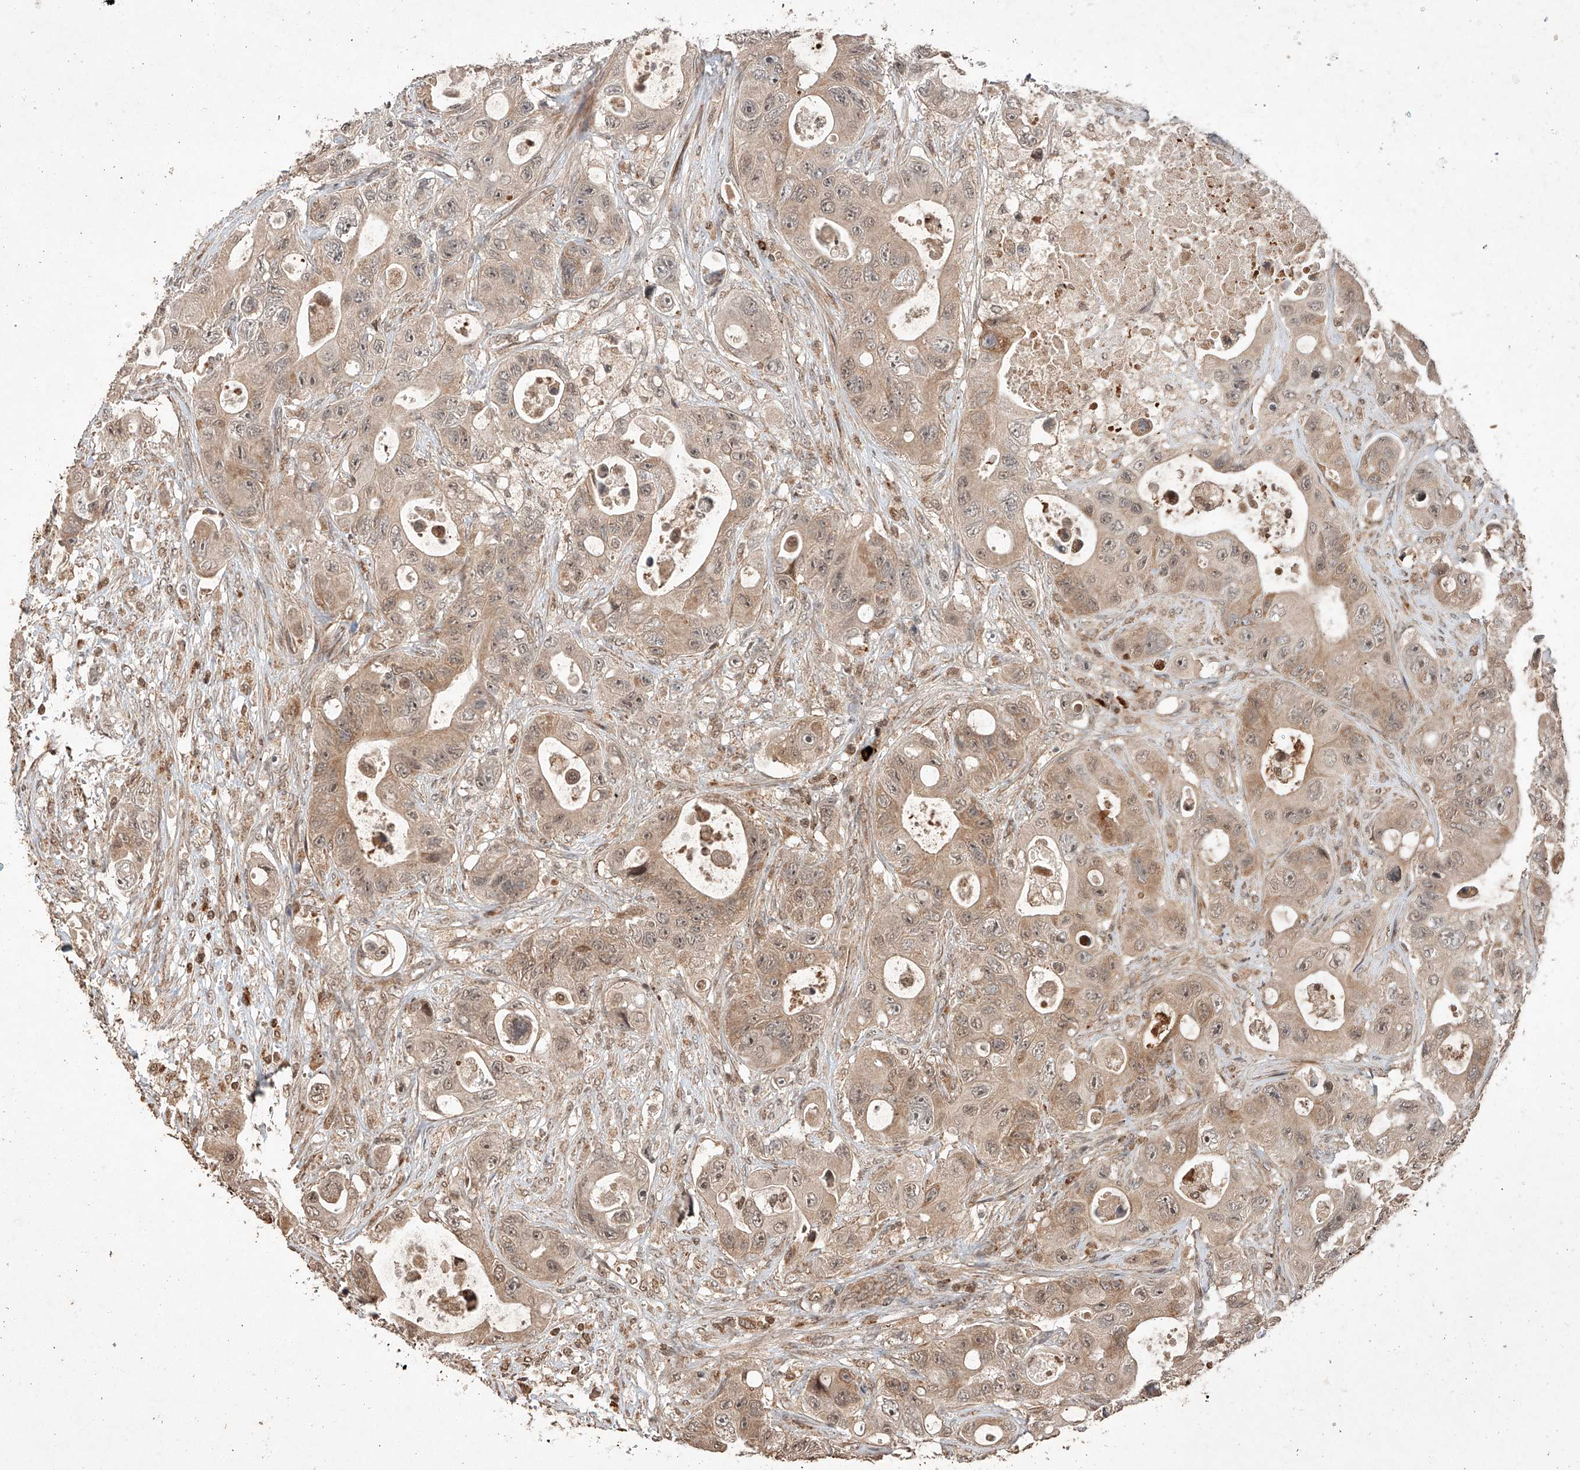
{"staining": {"intensity": "moderate", "quantity": "25%-75%", "location": "cytoplasmic/membranous,nuclear"}, "tissue": "colorectal cancer", "cell_type": "Tumor cells", "image_type": "cancer", "snomed": [{"axis": "morphology", "description": "Adenocarcinoma, NOS"}, {"axis": "topography", "description": "Colon"}], "caption": "Immunohistochemistry (IHC) histopathology image of colorectal cancer stained for a protein (brown), which shows medium levels of moderate cytoplasmic/membranous and nuclear positivity in about 25%-75% of tumor cells.", "gene": "ARHGAP33", "patient": {"sex": "female", "age": 46}}